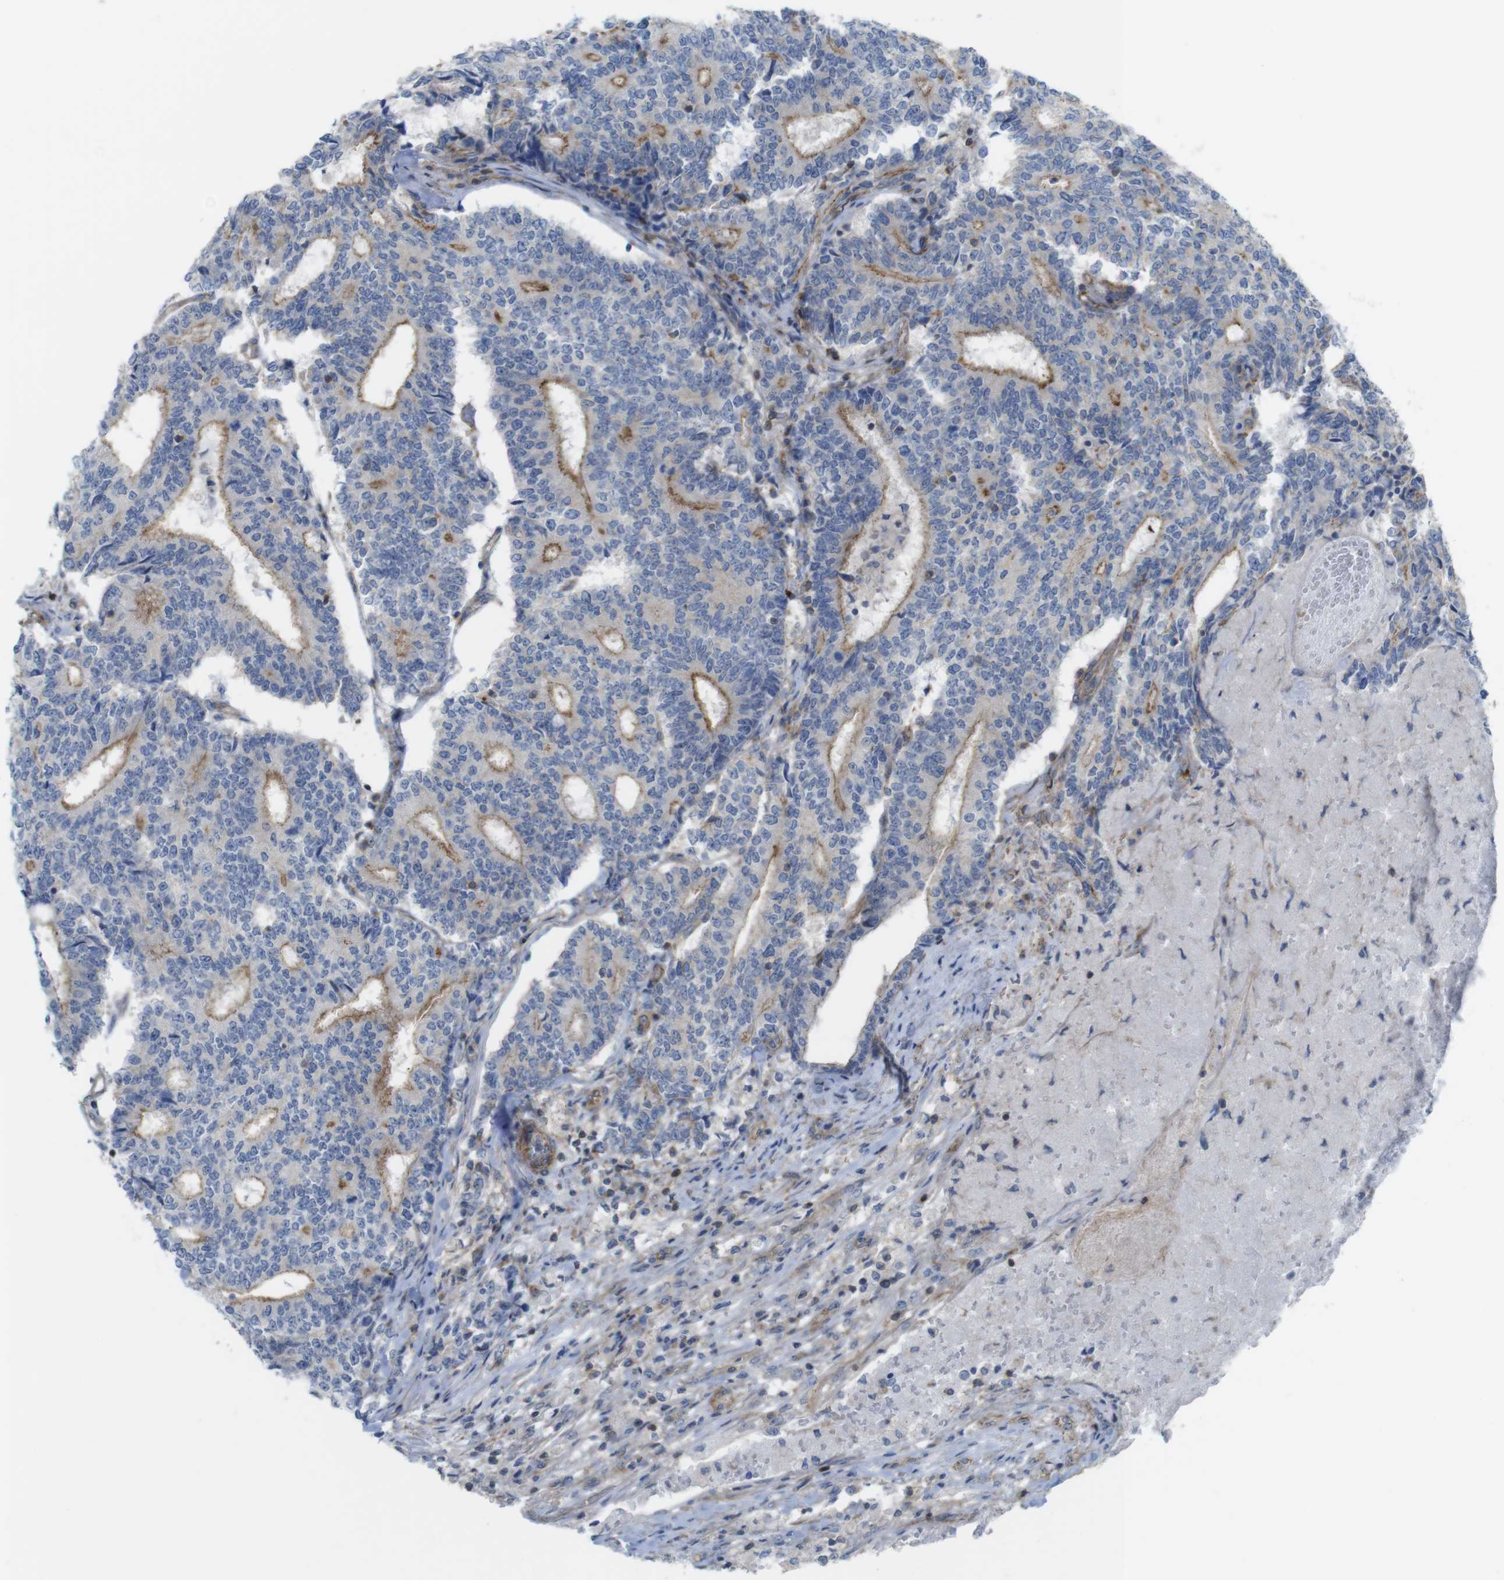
{"staining": {"intensity": "moderate", "quantity": "<25%", "location": "cytoplasmic/membranous"}, "tissue": "prostate cancer", "cell_type": "Tumor cells", "image_type": "cancer", "snomed": [{"axis": "morphology", "description": "Normal tissue, NOS"}, {"axis": "morphology", "description": "Adenocarcinoma, High grade"}, {"axis": "topography", "description": "Prostate"}, {"axis": "topography", "description": "Seminal veicle"}], "caption": "High-magnification brightfield microscopy of adenocarcinoma (high-grade) (prostate) stained with DAB (brown) and counterstained with hematoxylin (blue). tumor cells exhibit moderate cytoplasmic/membranous positivity is seen in approximately<25% of cells.", "gene": "PREX2", "patient": {"sex": "male", "age": 55}}